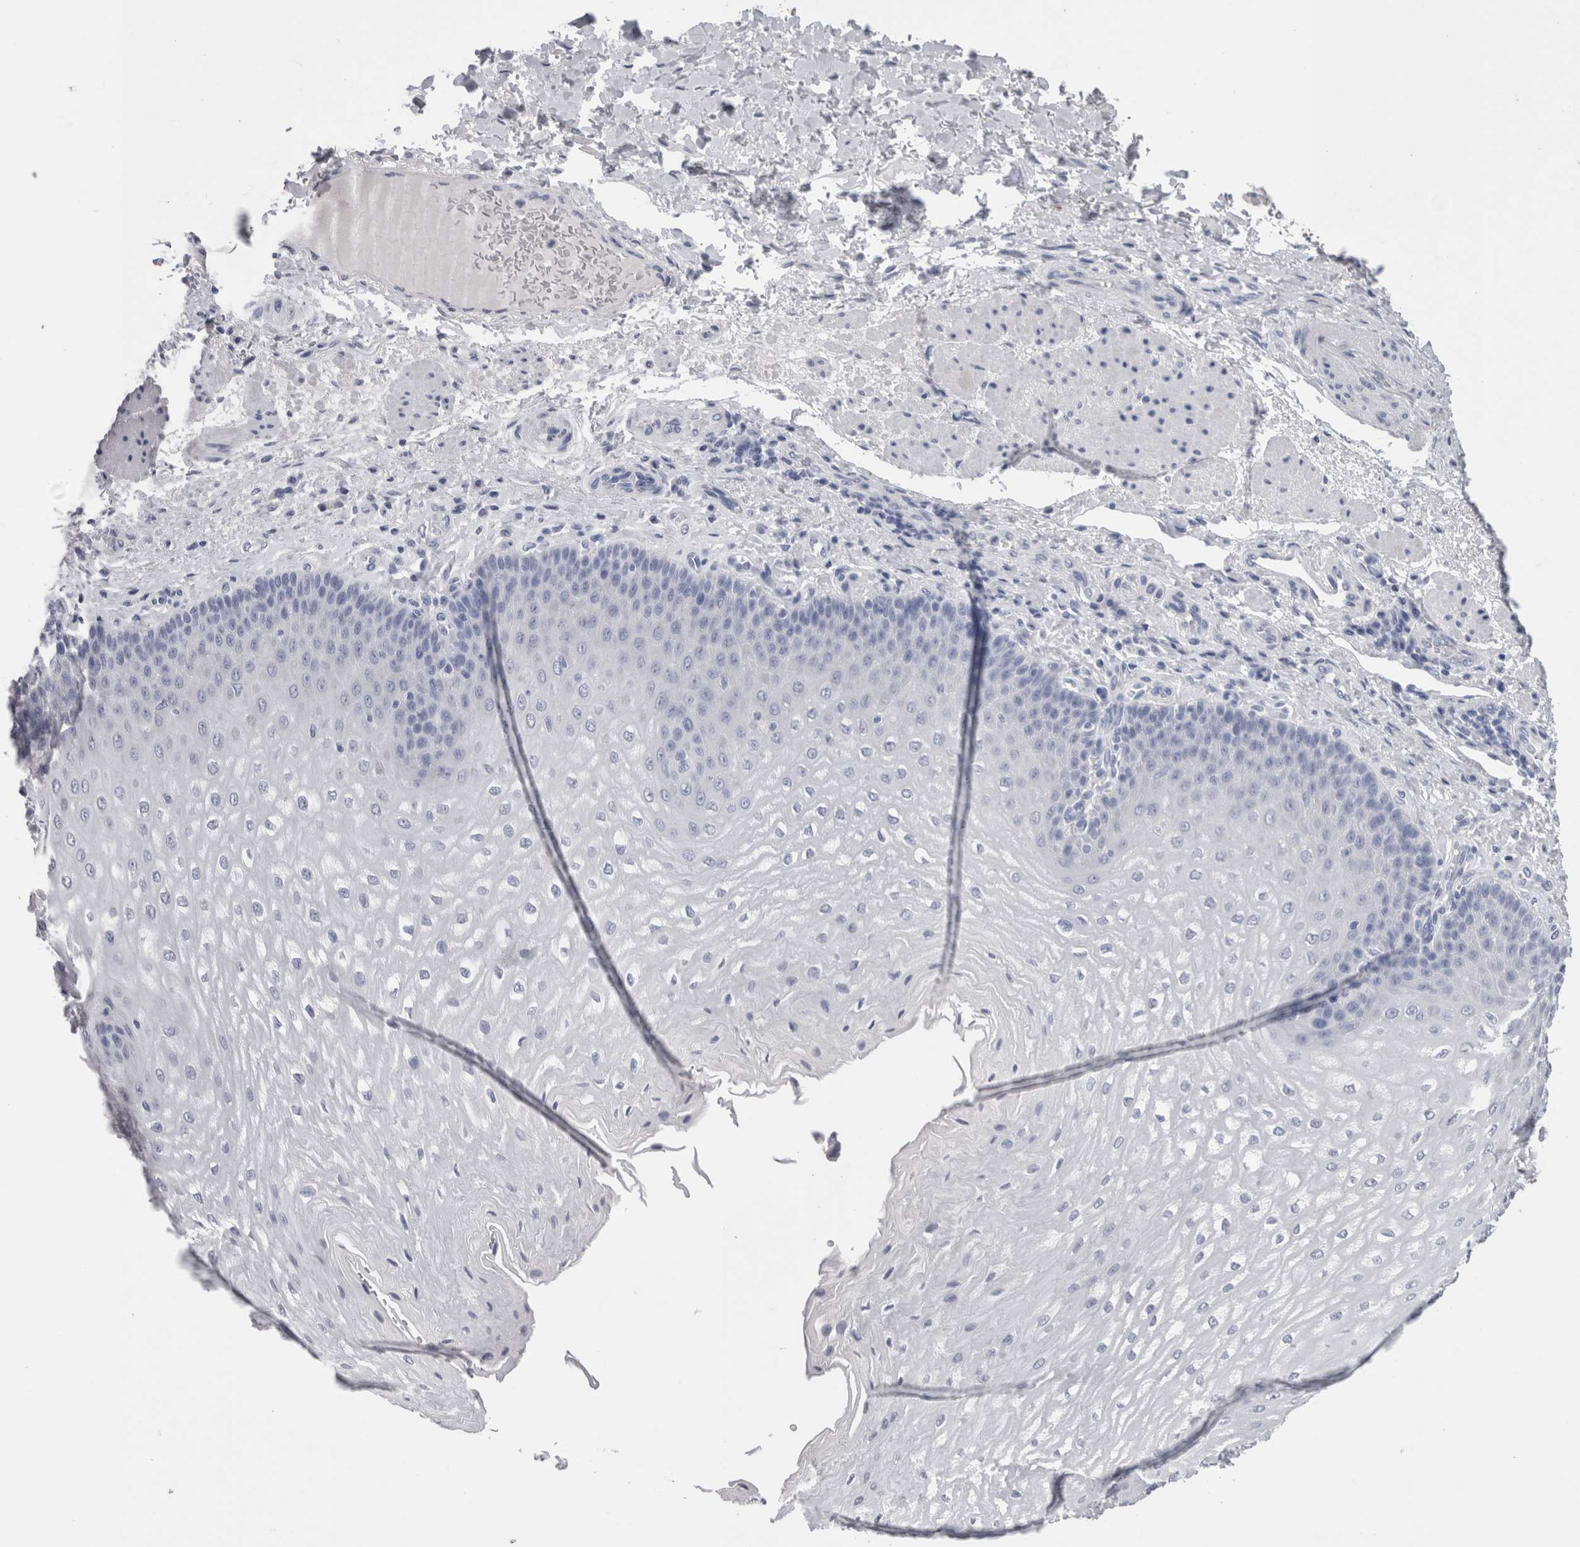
{"staining": {"intensity": "negative", "quantity": "none", "location": "none"}, "tissue": "esophagus", "cell_type": "Squamous epithelial cells", "image_type": "normal", "snomed": [{"axis": "morphology", "description": "Normal tissue, NOS"}, {"axis": "topography", "description": "Esophagus"}], "caption": "An image of esophagus stained for a protein reveals no brown staining in squamous epithelial cells. (DAB (3,3'-diaminobenzidine) immunohistochemistry (IHC) visualized using brightfield microscopy, high magnification).", "gene": "CA8", "patient": {"sex": "male", "age": 54}}